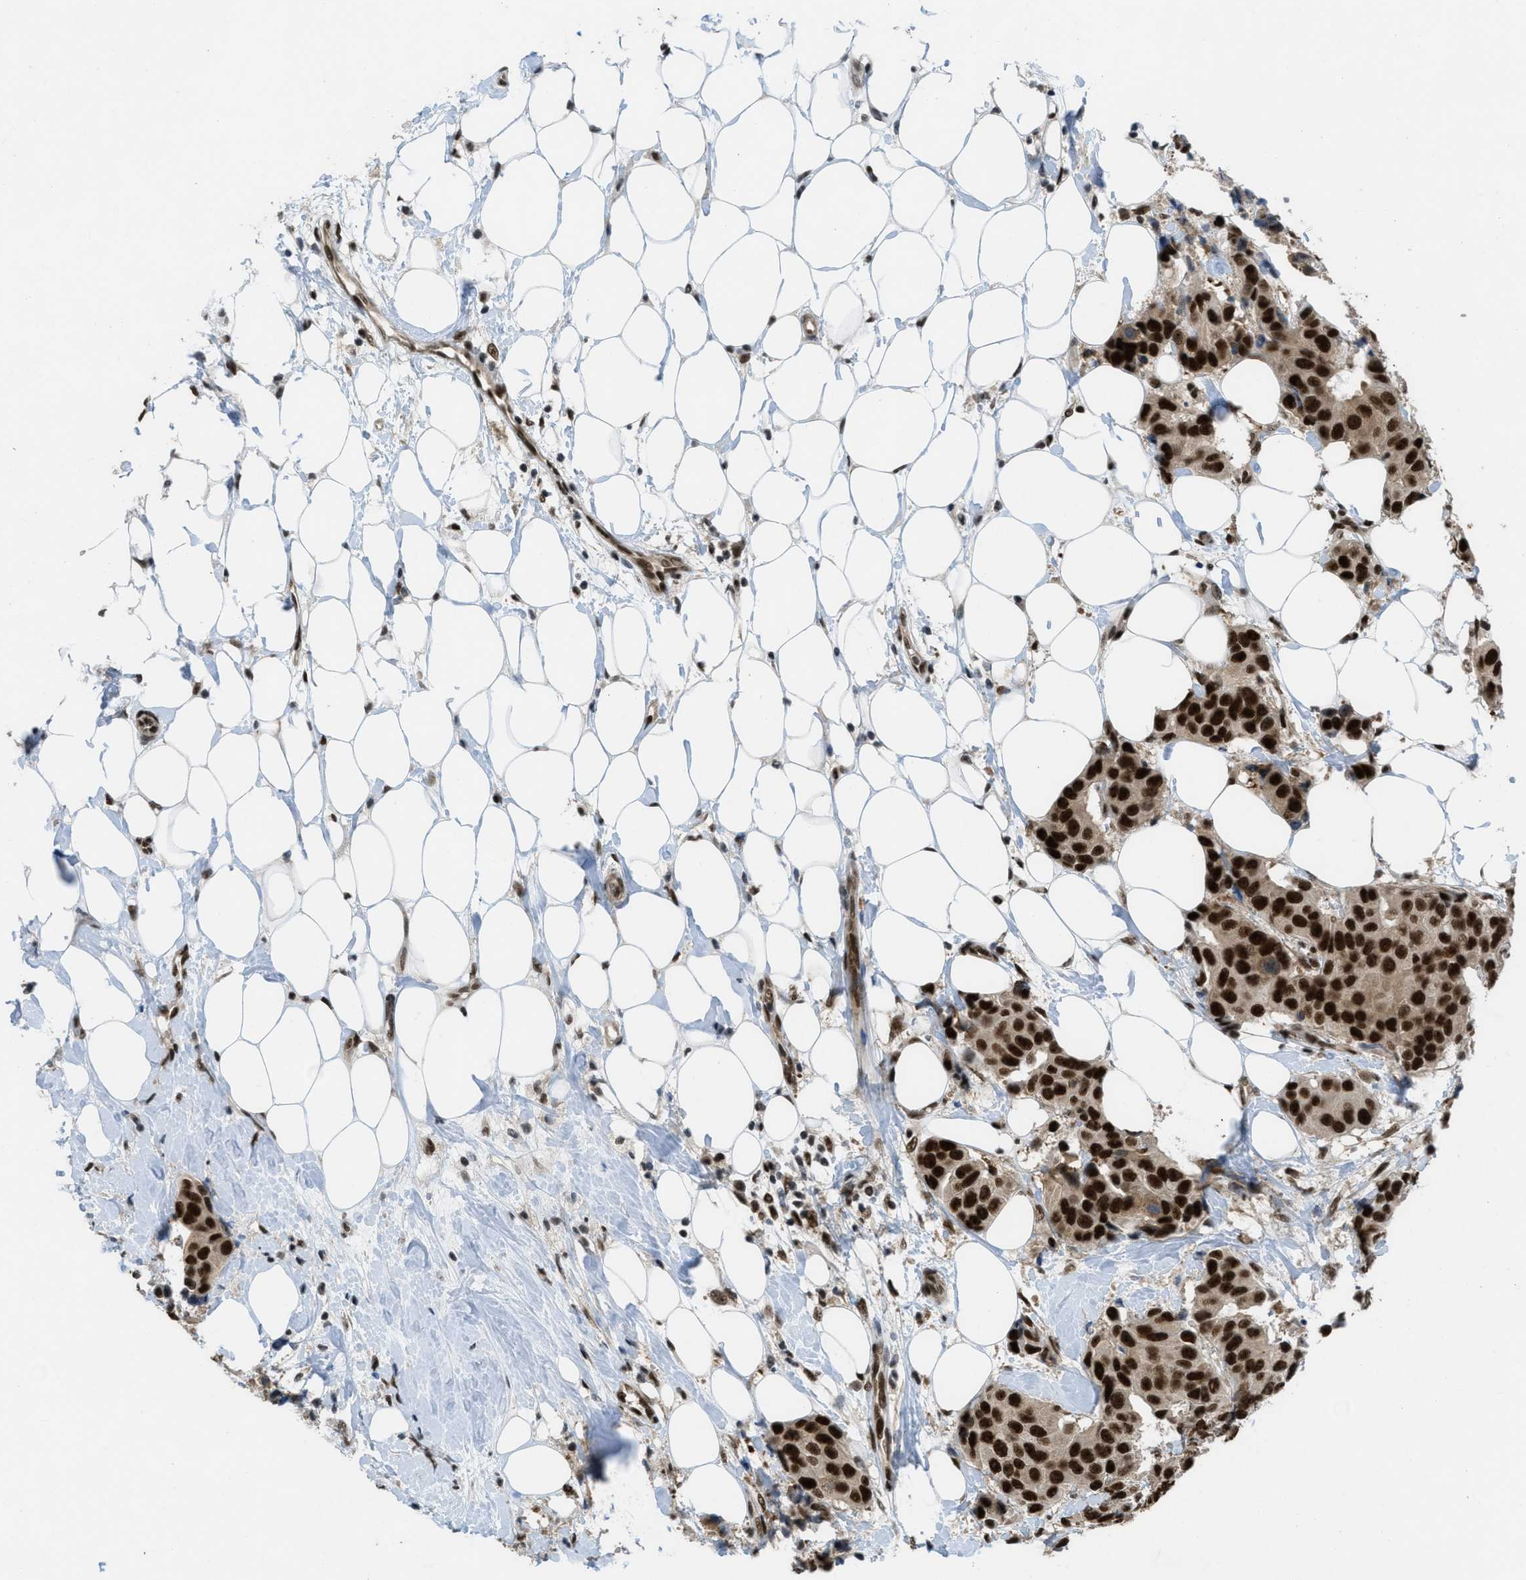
{"staining": {"intensity": "strong", "quantity": ">75%", "location": "nuclear"}, "tissue": "breast cancer", "cell_type": "Tumor cells", "image_type": "cancer", "snomed": [{"axis": "morphology", "description": "Normal tissue, NOS"}, {"axis": "morphology", "description": "Duct carcinoma"}, {"axis": "topography", "description": "Breast"}], "caption": "Human intraductal carcinoma (breast) stained with a brown dye displays strong nuclear positive staining in about >75% of tumor cells.", "gene": "CDT1", "patient": {"sex": "female", "age": 39}}